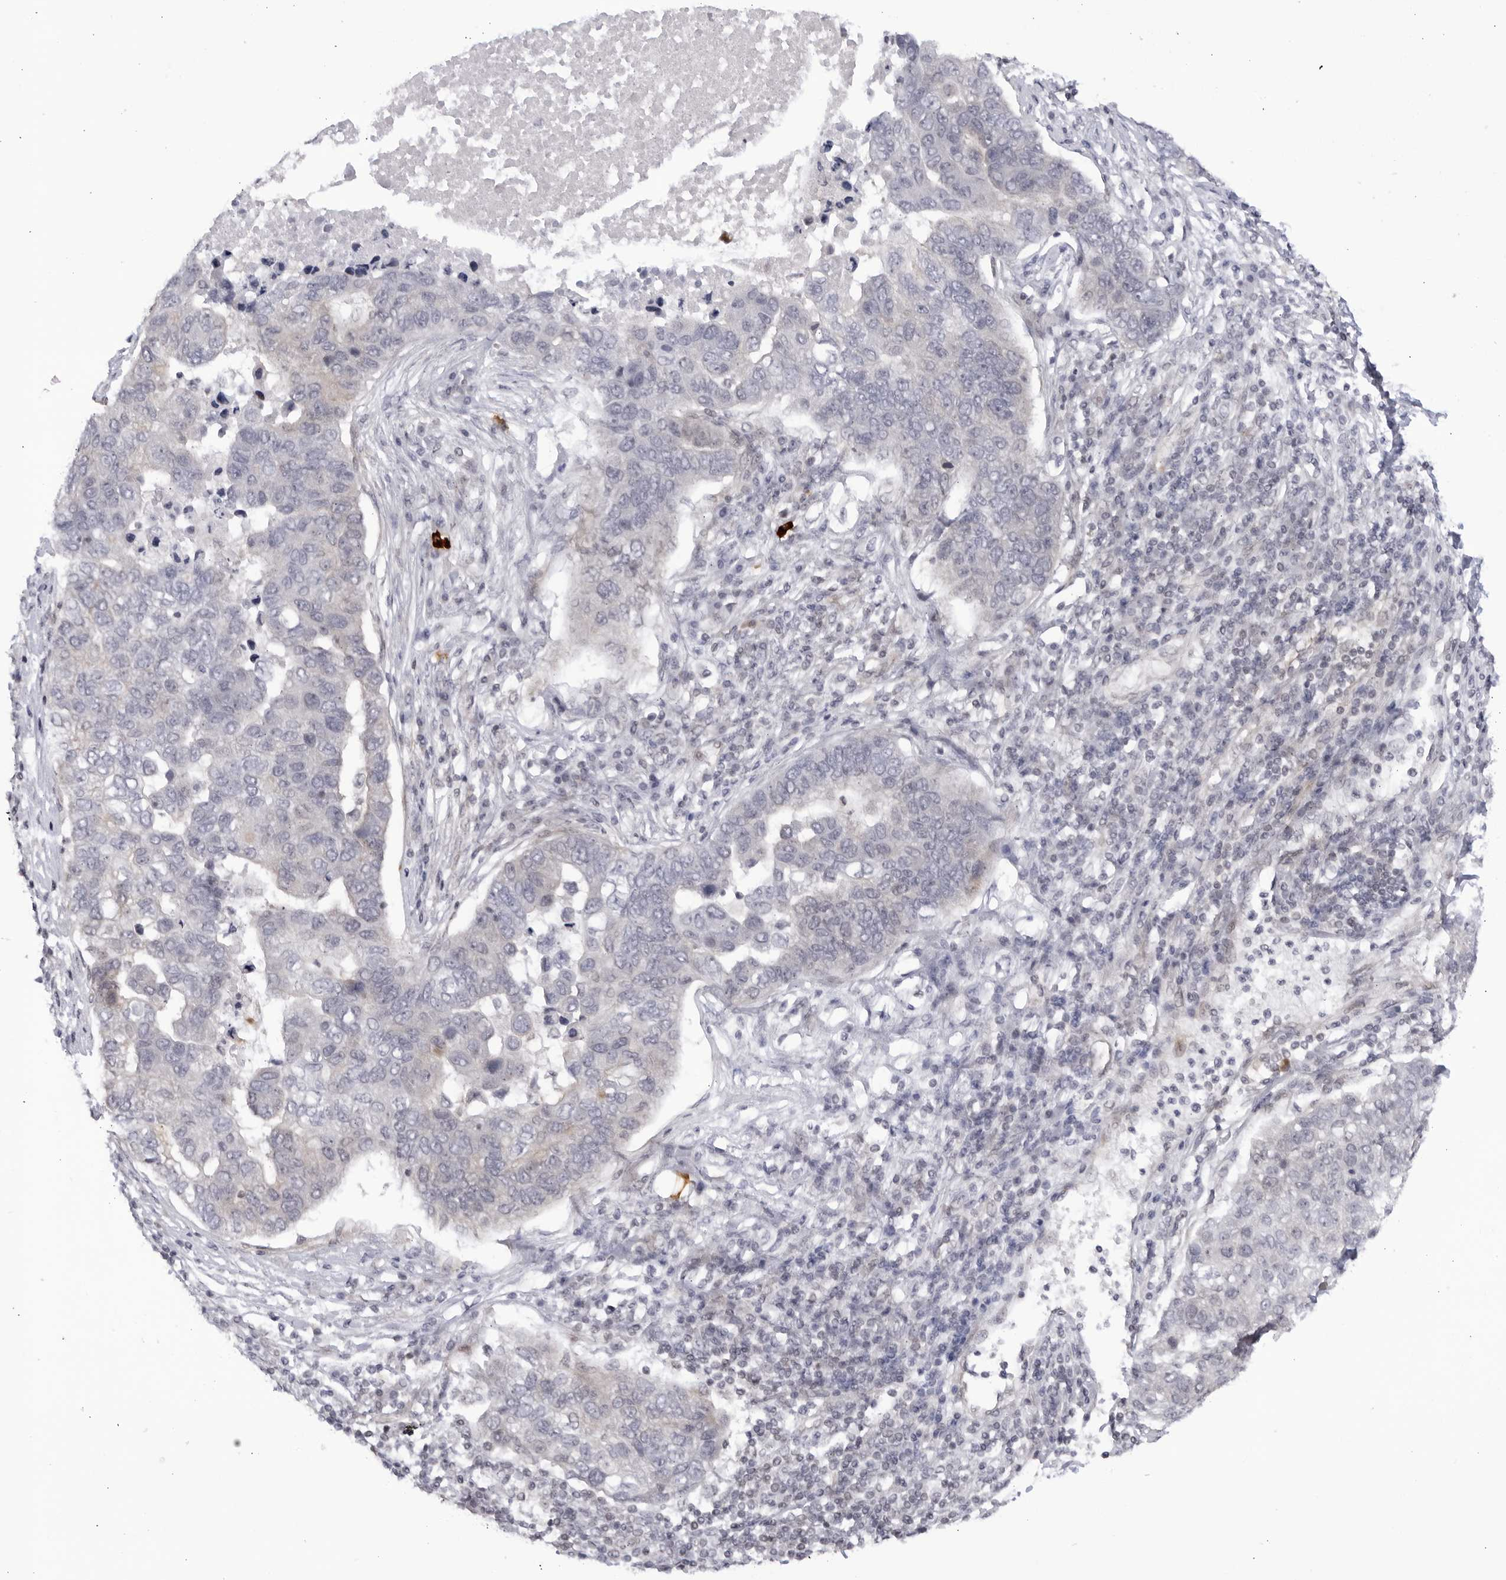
{"staining": {"intensity": "negative", "quantity": "none", "location": "none"}, "tissue": "pancreatic cancer", "cell_type": "Tumor cells", "image_type": "cancer", "snomed": [{"axis": "morphology", "description": "Adenocarcinoma, NOS"}, {"axis": "topography", "description": "Pancreas"}], "caption": "An image of human pancreatic cancer is negative for staining in tumor cells.", "gene": "CNBD1", "patient": {"sex": "female", "age": 61}}